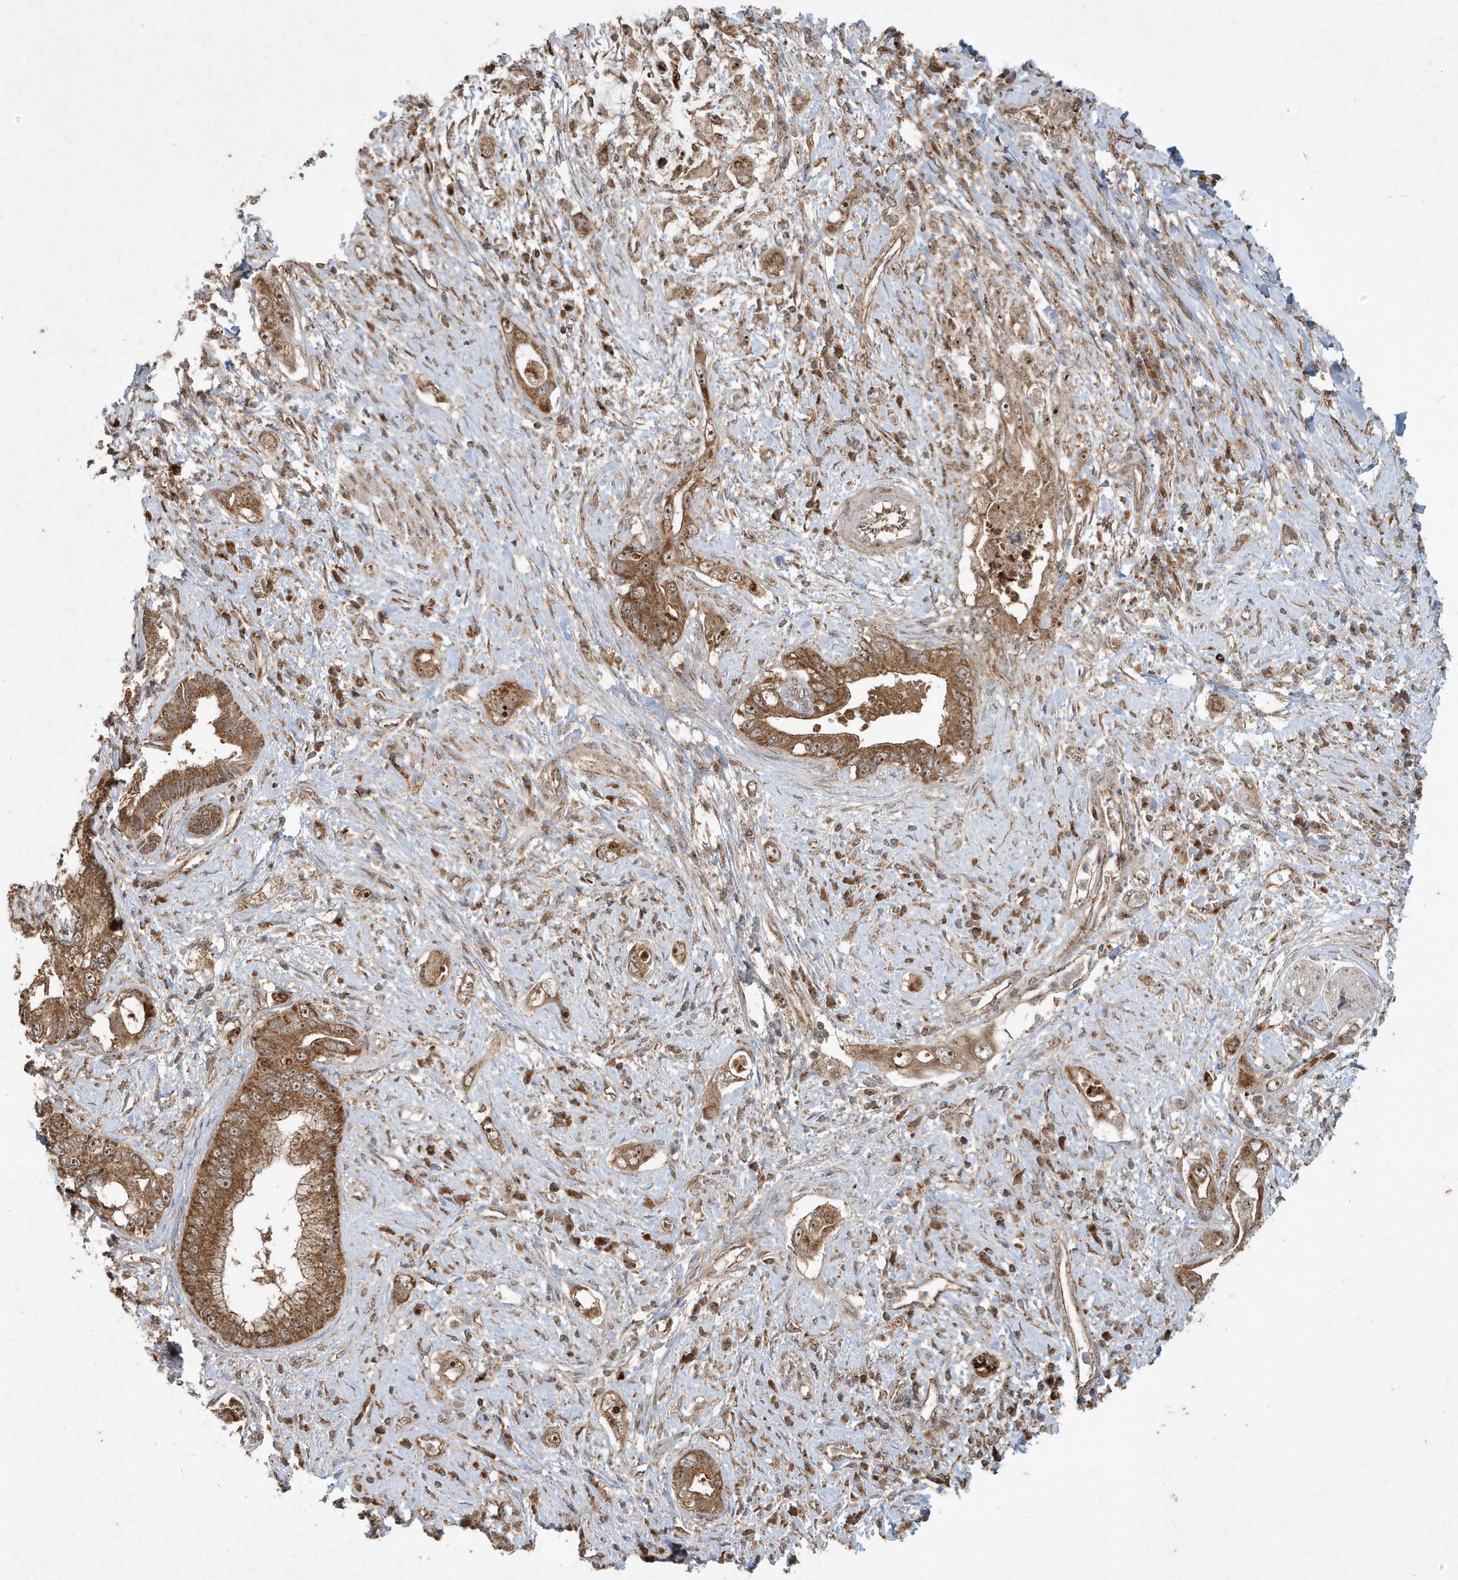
{"staining": {"intensity": "strong", "quantity": ">75%", "location": "cytoplasmic/membranous,nuclear"}, "tissue": "pancreatic cancer", "cell_type": "Tumor cells", "image_type": "cancer", "snomed": [{"axis": "morphology", "description": "Inflammation, NOS"}, {"axis": "morphology", "description": "Adenocarcinoma, NOS"}, {"axis": "topography", "description": "Pancreas"}], "caption": "Adenocarcinoma (pancreatic) stained with immunohistochemistry (IHC) demonstrates strong cytoplasmic/membranous and nuclear staining in approximately >75% of tumor cells. (DAB (3,3'-diaminobenzidine) = brown stain, brightfield microscopy at high magnification).", "gene": "ABCB9", "patient": {"sex": "female", "age": 56}}